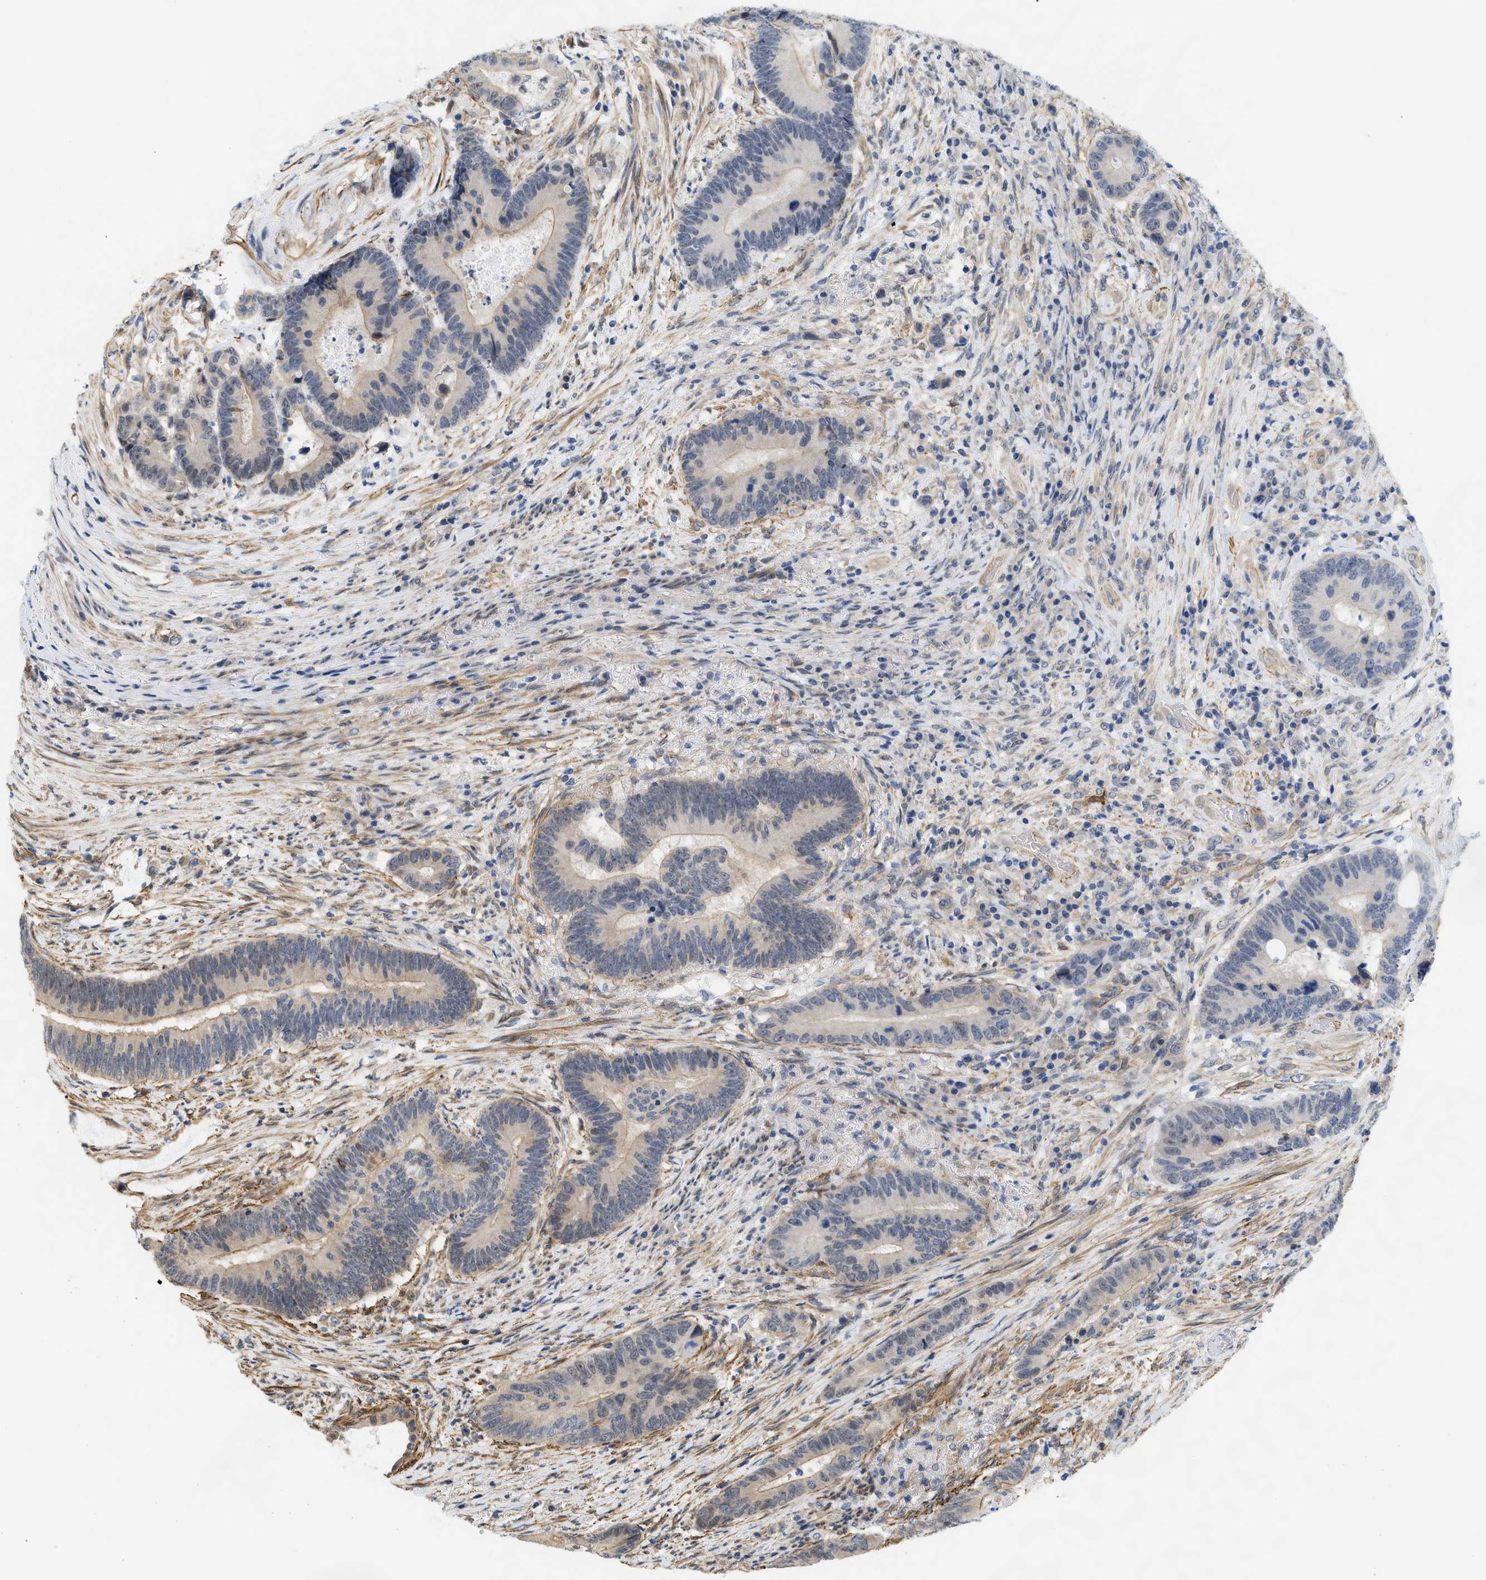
{"staining": {"intensity": "weak", "quantity": "<25%", "location": "cytoplasmic/membranous"}, "tissue": "colorectal cancer", "cell_type": "Tumor cells", "image_type": "cancer", "snomed": [{"axis": "morphology", "description": "Adenocarcinoma, NOS"}, {"axis": "topography", "description": "Rectum"}], "caption": "Immunohistochemistry histopathology image of neoplastic tissue: human colorectal cancer (adenocarcinoma) stained with DAB displays no significant protein expression in tumor cells. The staining was performed using DAB to visualize the protein expression in brown, while the nuclei were stained in blue with hematoxylin (Magnification: 20x).", "gene": "GPRASP2", "patient": {"sex": "female", "age": 89}}